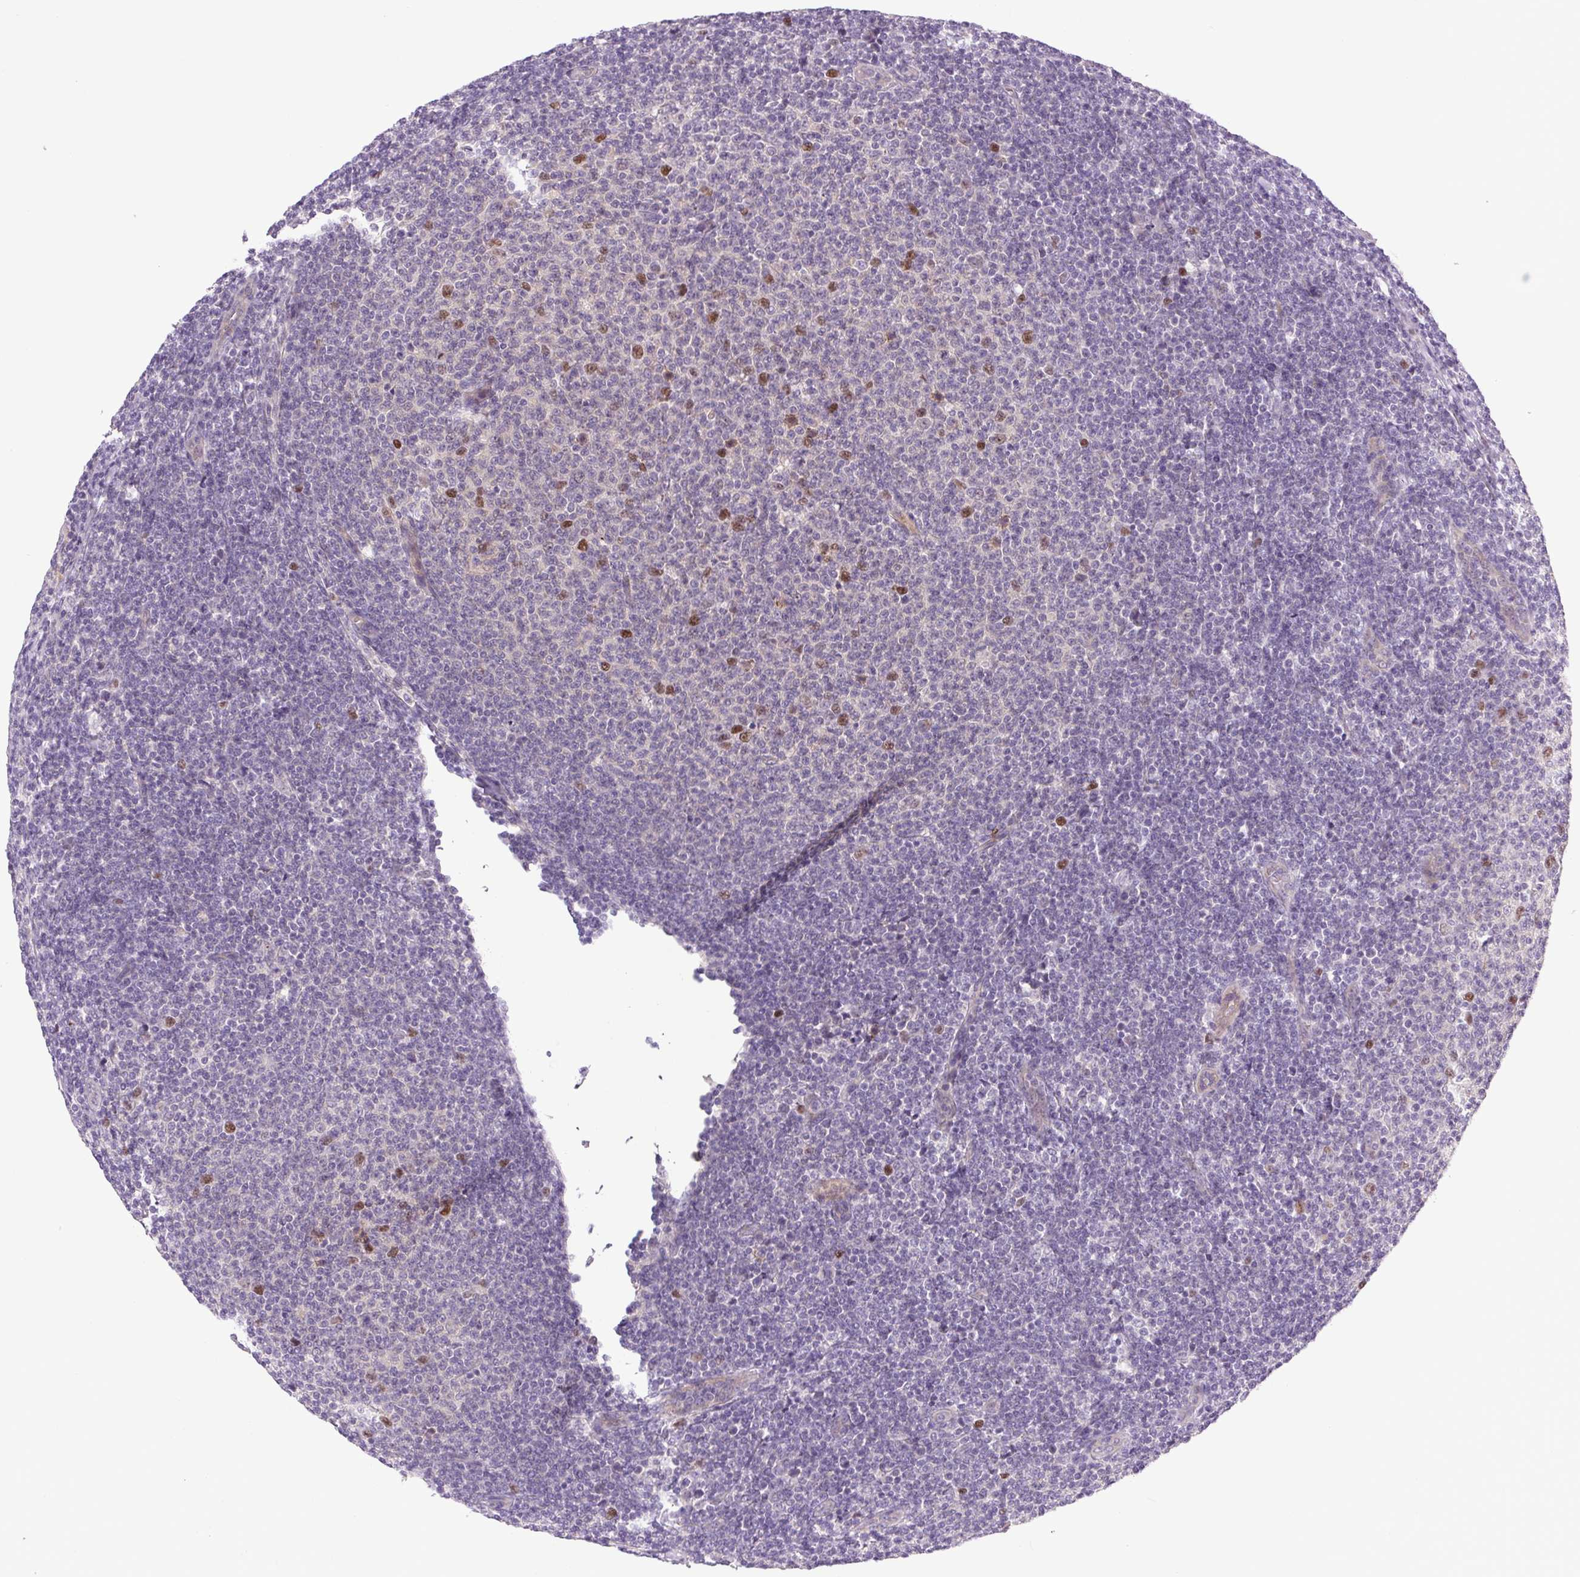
{"staining": {"intensity": "moderate", "quantity": "<25%", "location": "nuclear"}, "tissue": "lymphoma", "cell_type": "Tumor cells", "image_type": "cancer", "snomed": [{"axis": "morphology", "description": "Malignant lymphoma, non-Hodgkin's type, Low grade"}, {"axis": "topography", "description": "Lymph node"}], "caption": "Protein expression by immunohistochemistry shows moderate nuclear positivity in about <25% of tumor cells in low-grade malignant lymphoma, non-Hodgkin's type.", "gene": "KIFC1", "patient": {"sex": "male", "age": 66}}